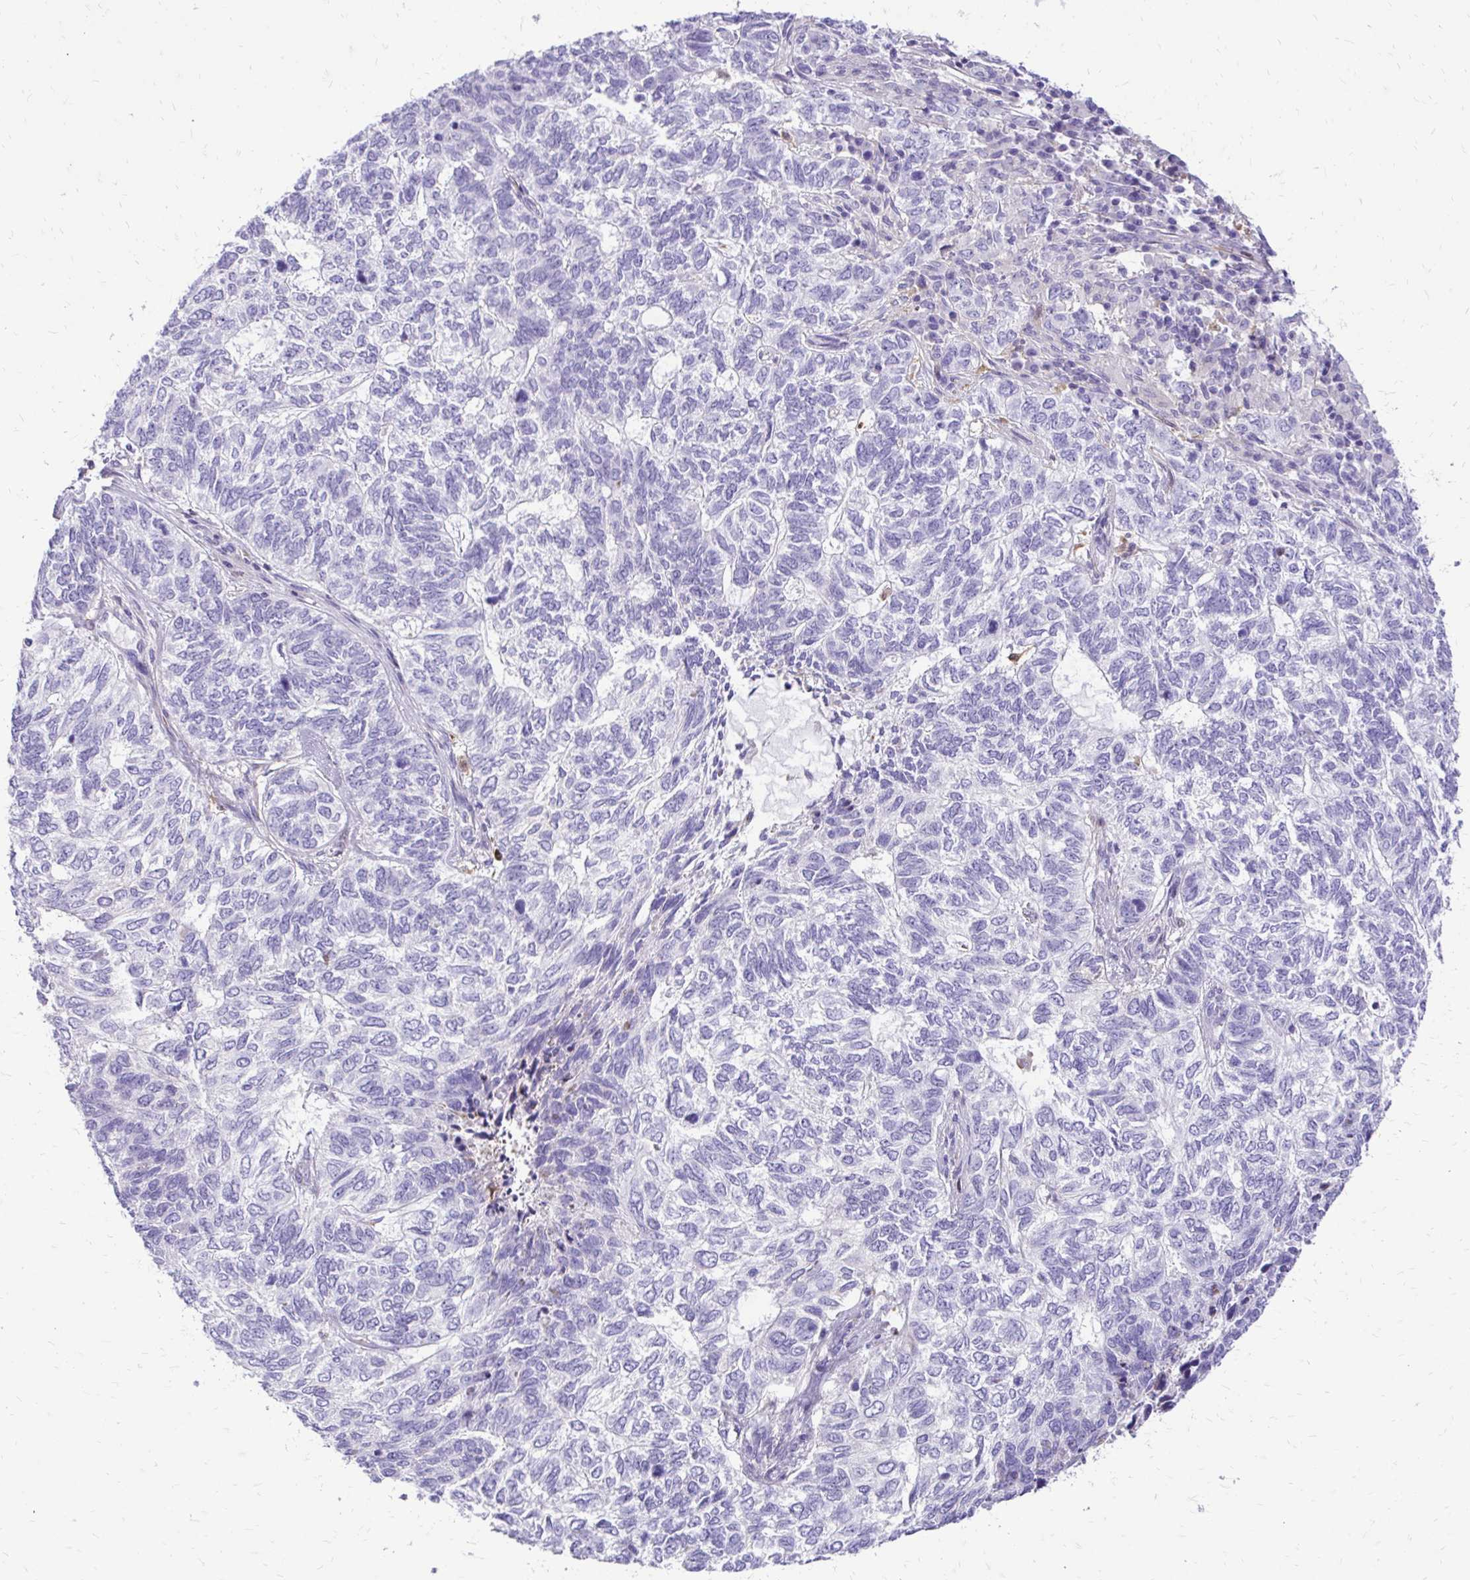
{"staining": {"intensity": "negative", "quantity": "none", "location": "none"}, "tissue": "skin cancer", "cell_type": "Tumor cells", "image_type": "cancer", "snomed": [{"axis": "morphology", "description": "Basal cell carcinoma"}, {"axis": "topography", "description": "Skin"}], "caption": "Tumor cells show no significant protein expression in skin cancer (basal cell carcinoma).", "gene": "SIGLEC11", "patient": {"sex": "female", "age": 65}}